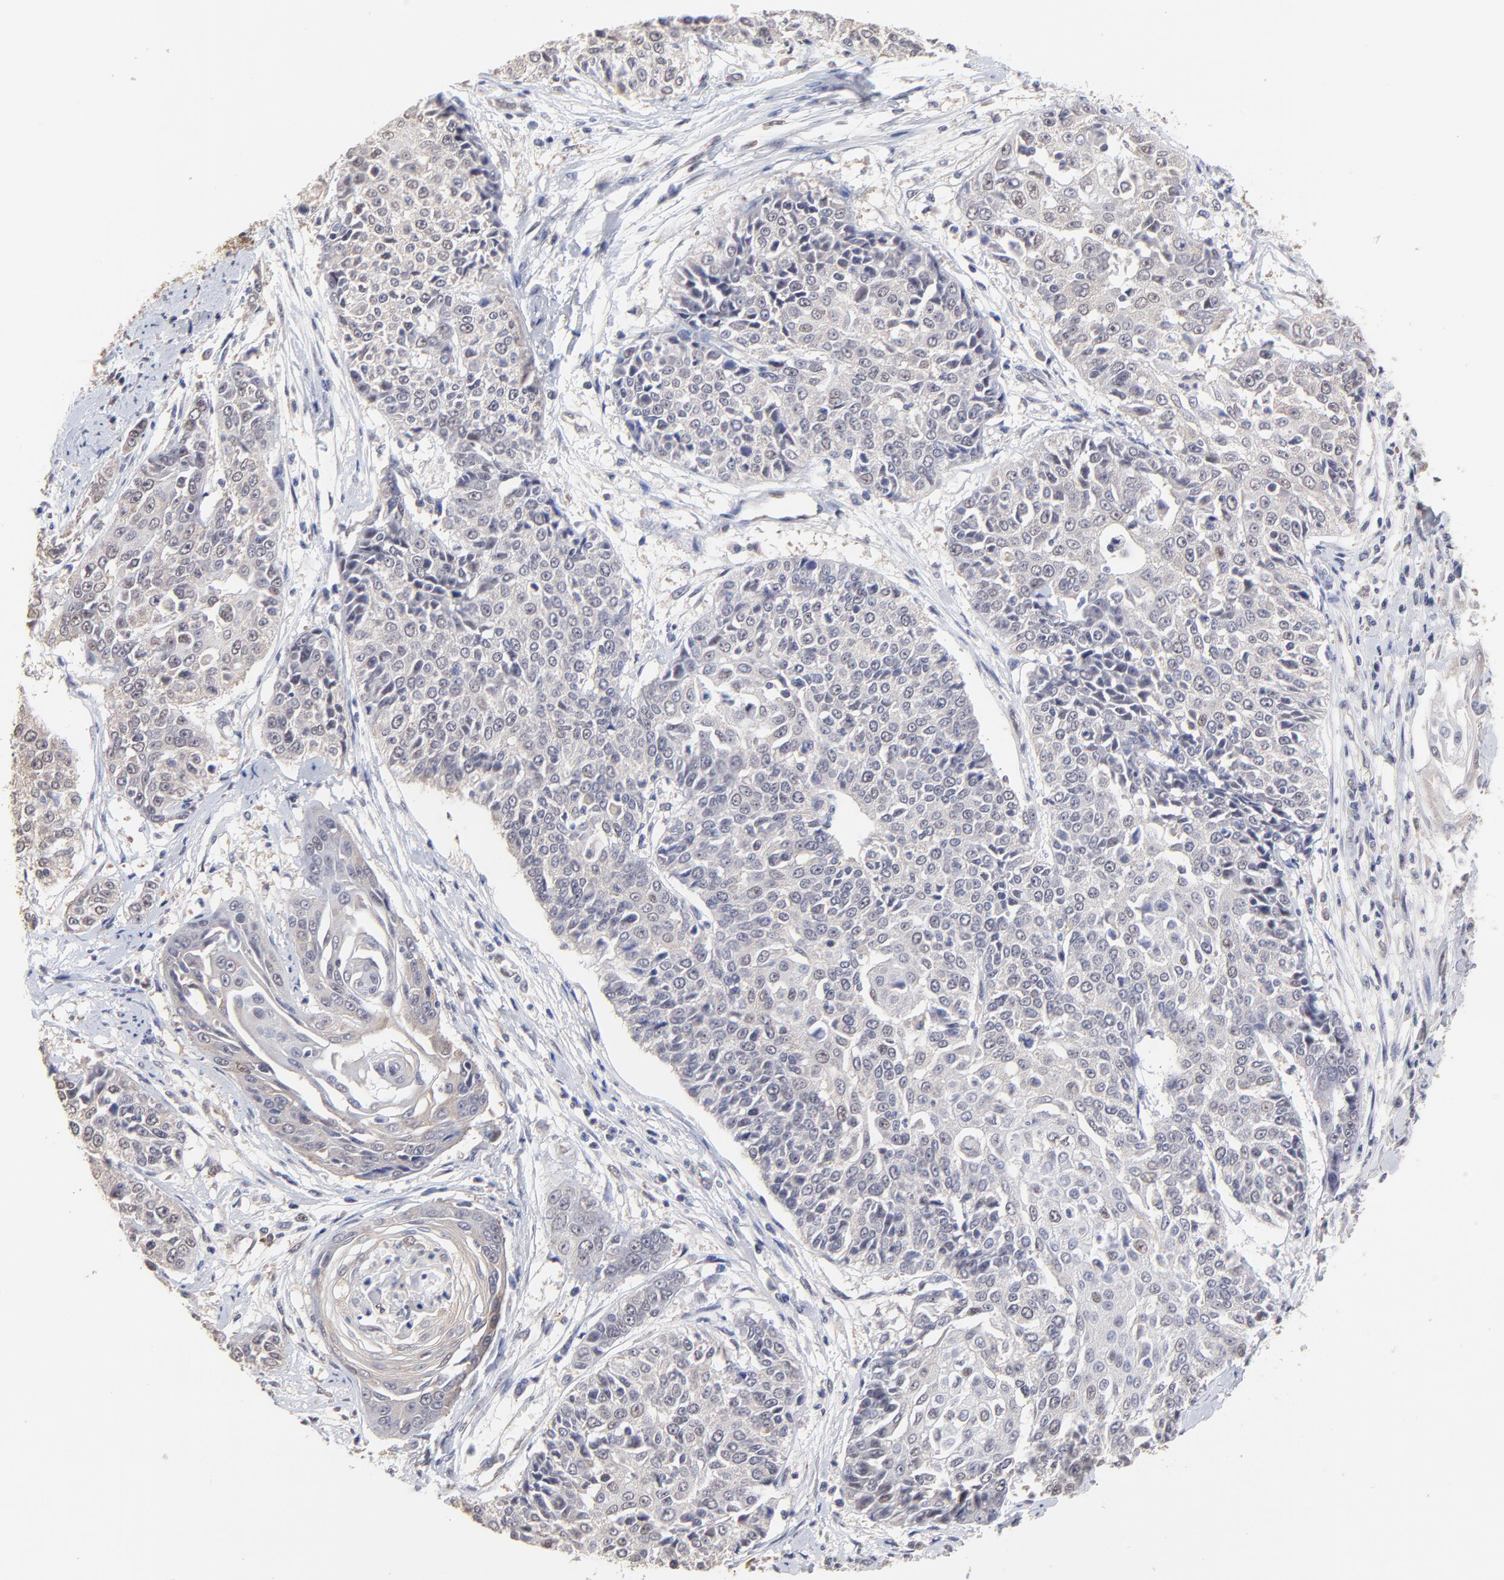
{"staining": {"intensity": "weak", "quantity": "25%-75%", "location": "cytoplasmic/membranous"}, "tissue": "cervical cancer", "cell_type": "Tumor cells", "image_type": "cancer", "snomed": [{"axis": "morphology", "description": "Squamous cell carcinoma, NOS"}, {"axis": "topography", "description": "Cervix"}], "caption": "A brown stain shows weak cytoplasmic/membranous positivity of a protein in human cervical squamous cell carcinoma tumor cells.", "gene": "CCT2", "patient": {"sex": "female", "age": 64}}